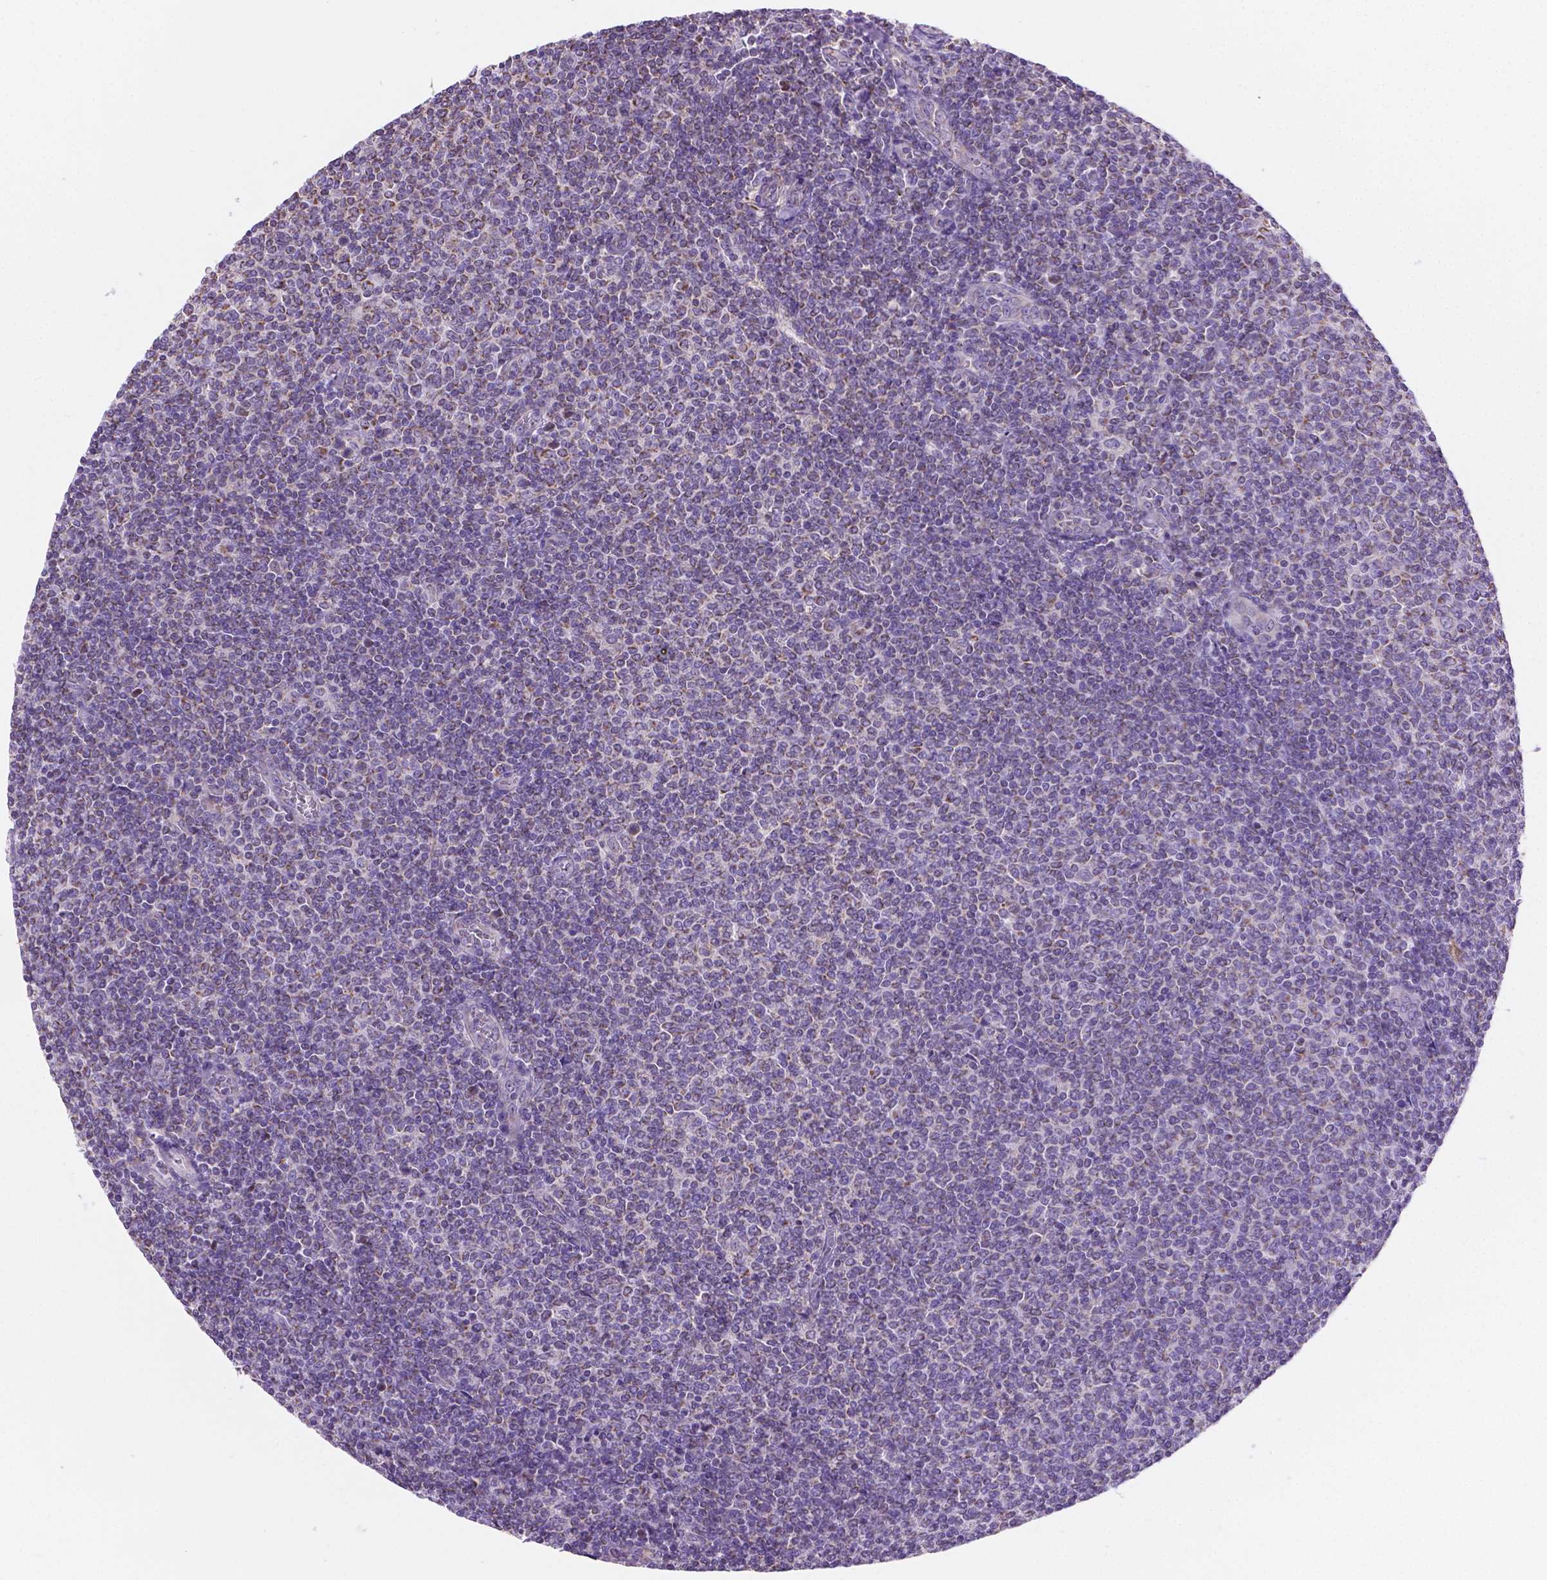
{"staining": {"intensity": "negative", "quantity": "none", "location": "none"}, "tissue": "lymphoma", "cell_type": "Tumor cells", "image_type": "cancer", "snomed": [{"axis": "morphology", "description": "Malignant lymphoma, non-Hodgkin's type, Low grade"}, {"axis": "topography", "description": "Lymph node"}], "caption": "An immunohistochemistry photomicrograph of lymphoma is shown. There is no staining in tumor cells of lymphoma.", "gene": "CSPG5", "patient": {"sex": "male", "age": 52}}